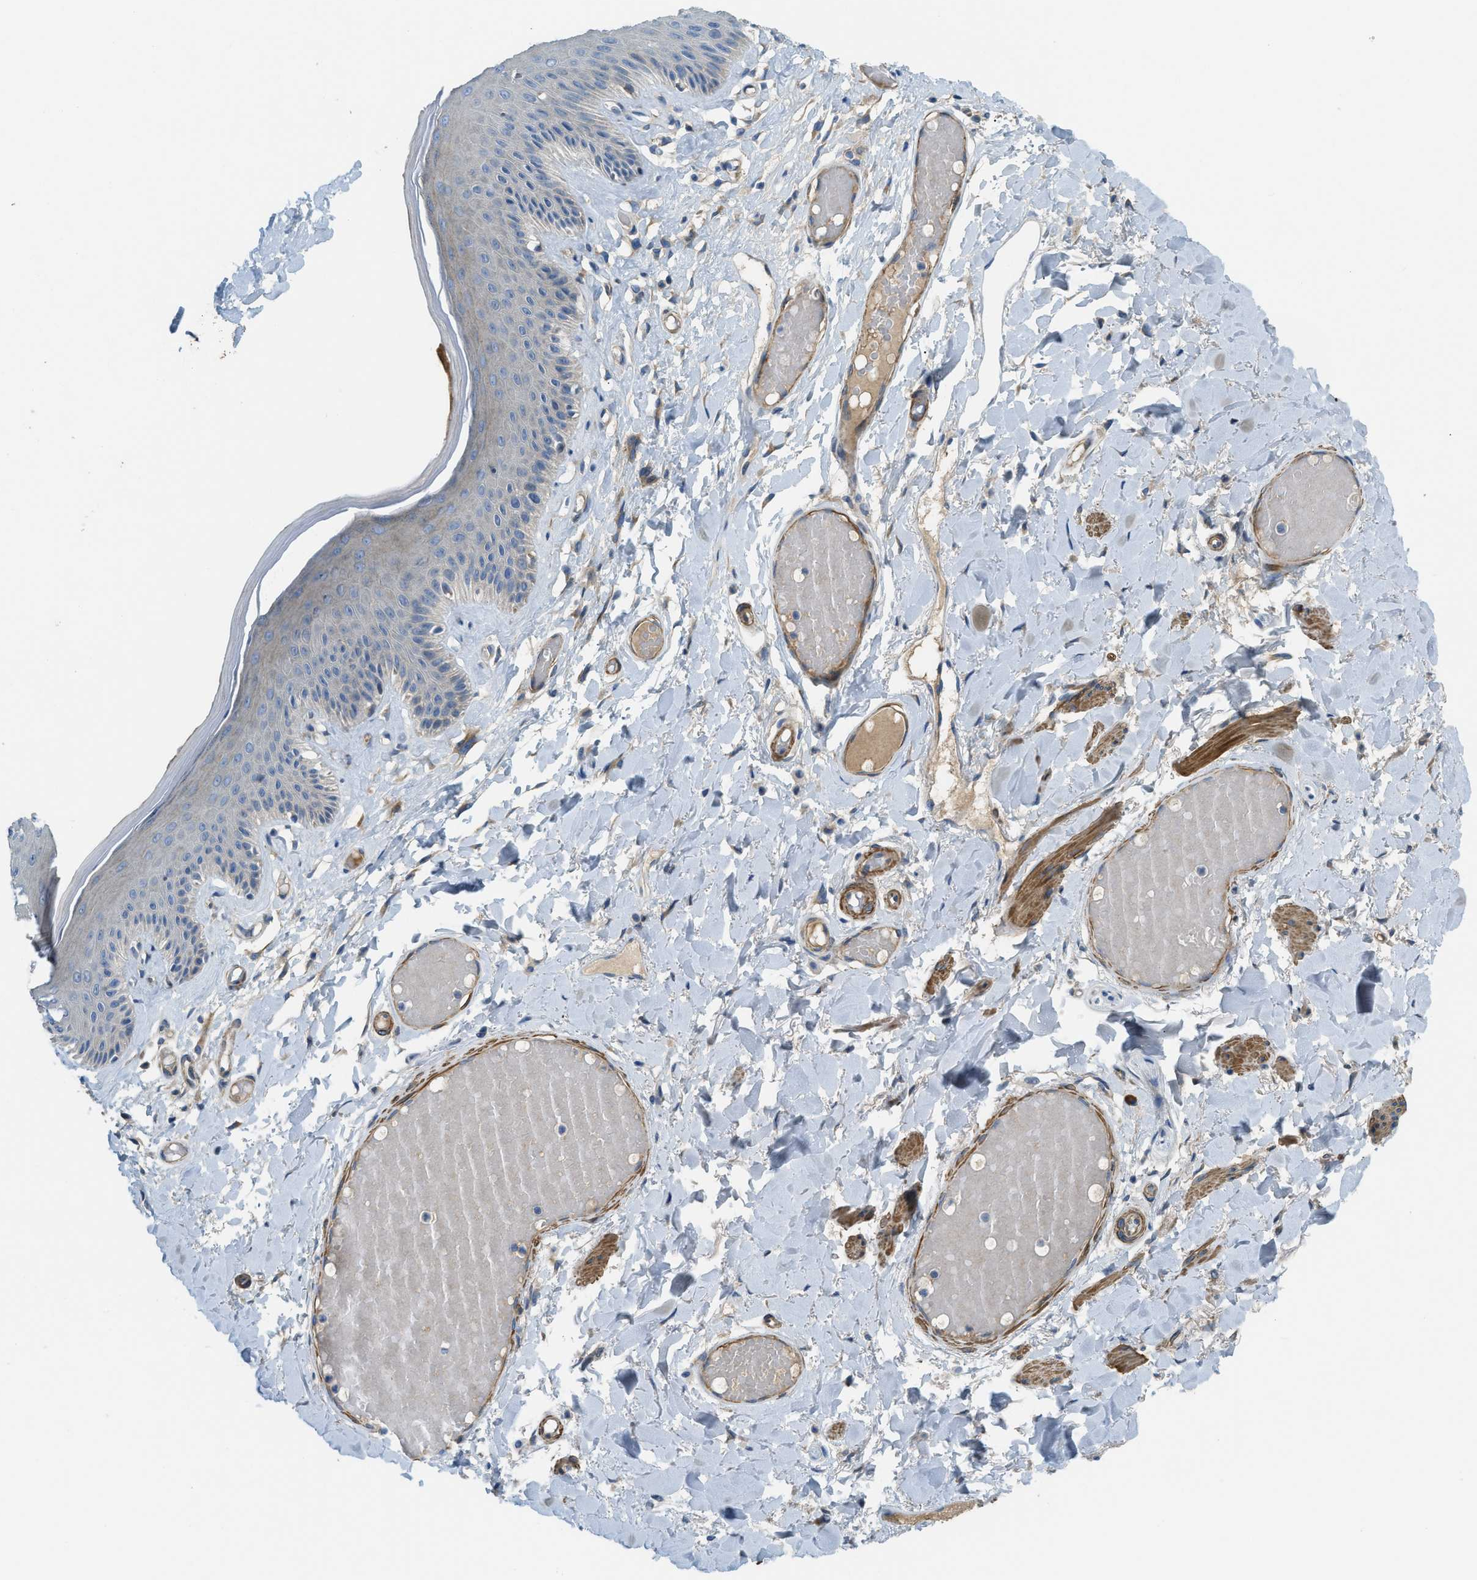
{"staining": {"intensity": "moderate", "quantity": "<25%", "location": "cytoplasmic/membranous"}, "tissue": "skin", "cell_type": "Epidermal cells", "image_type": "normal", "snomed": [{"axis": "morphology", "description": "Normal tissue, NOS"}, {"axis": "topography", "description": "Vulva"}], "caption": "DAB immunohistochemical staining of benign human skin reveals moderate cytoplasmic/membranous protein staining in about <25% of epidermal cells. (IHC, brightfield microscopy, high magnification).", "gene": "BMPR1A", "patient": {"sex": "female", "age": 73}}